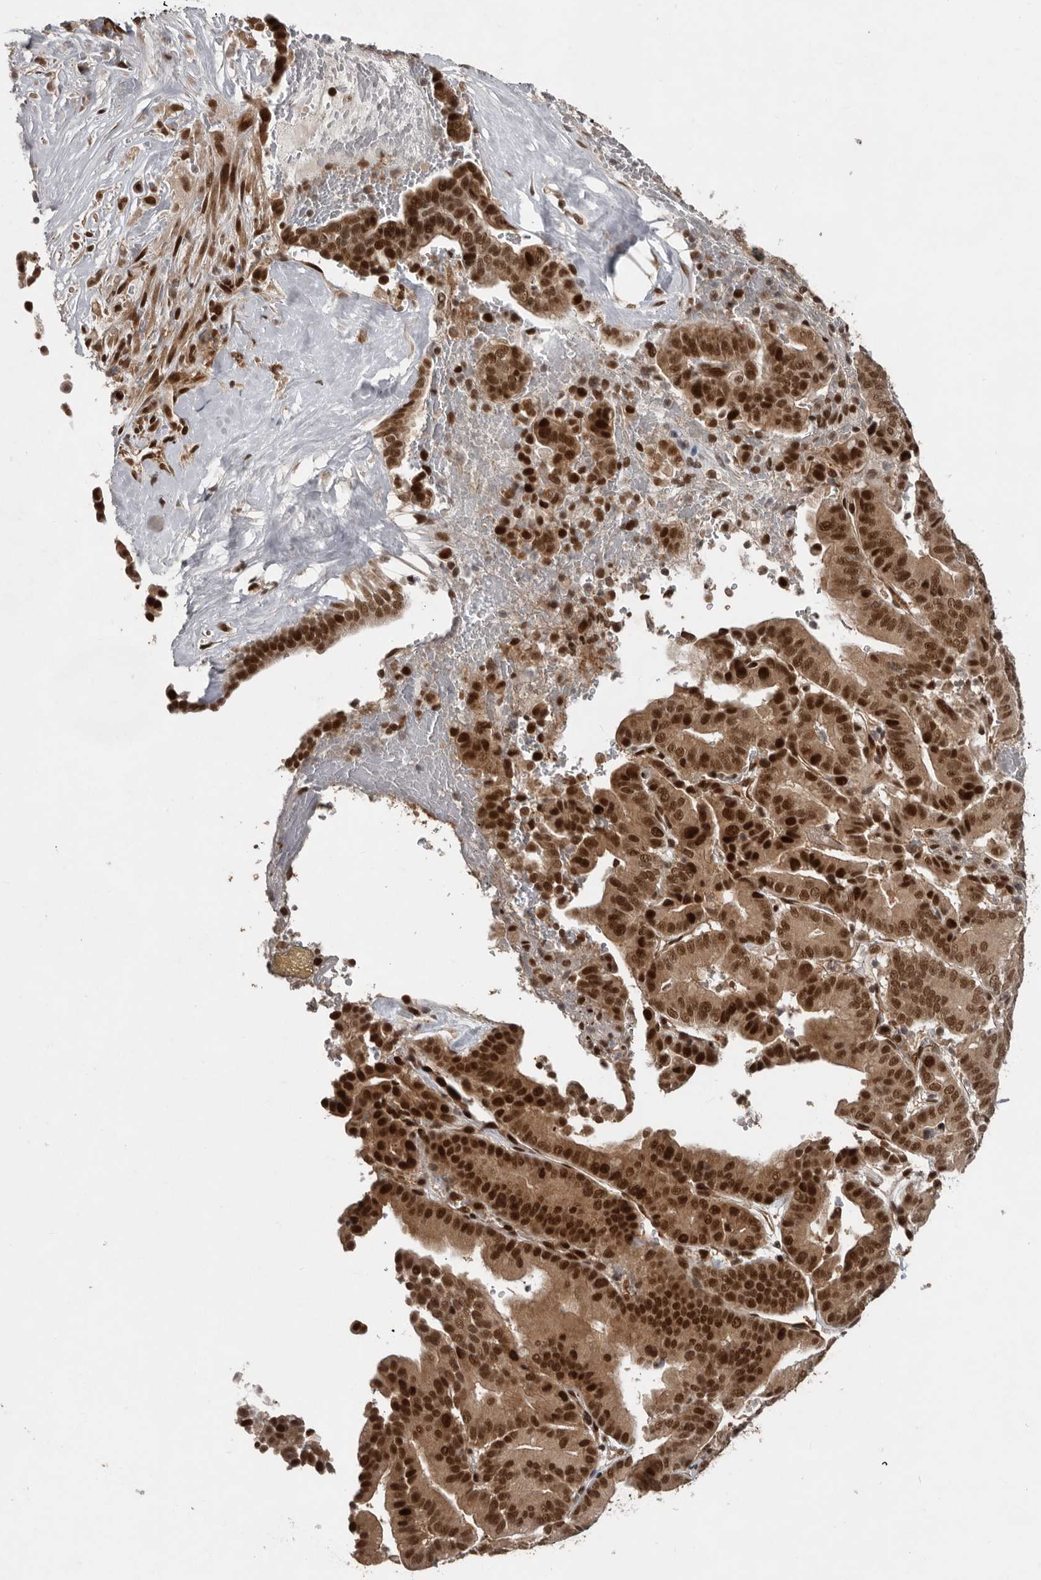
{"staining": {"intensity": "strong", "quantity": ">75%", "location": "cytoplasmic/membranous,nuclear"}, "tissue": "liver cancer", "cell_type": "Tumor cells", "image_type": "cancer", "snomed": [{"axis": "morphology", "description": "Cholangiocarcinoma"}, {"axis": "topography", "description": "Liver"}], "caption": "Immunohistochemistry (IHC) of liver cholangiocarcinoma displays high levels of strong cytoplasmic/membranous and nuclear expression in approximately >75% of tumor cells.", "gene": "CDC27", "patient": {"sex": "female", "age": 75}}